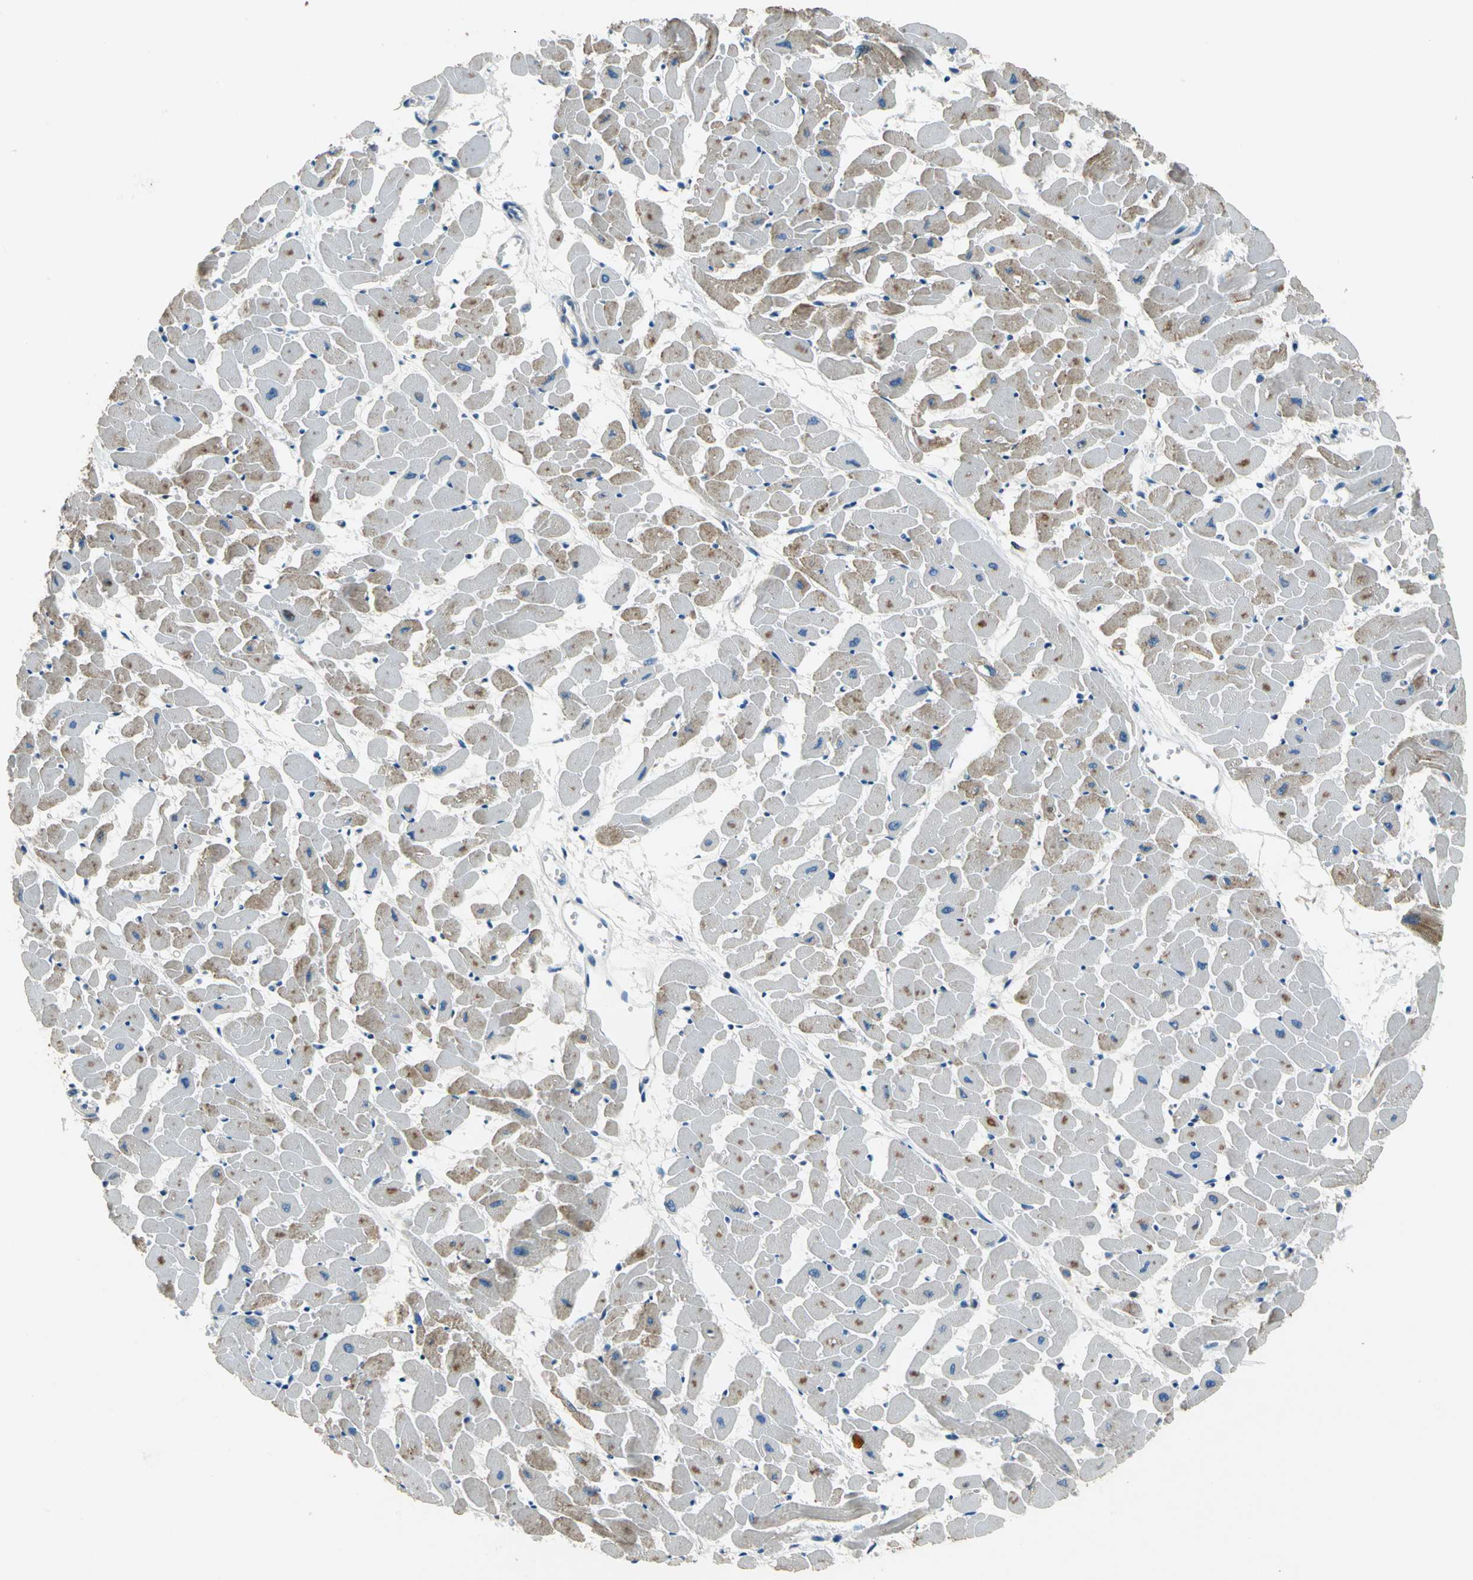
{"staining": {"intensity": "moderate", "quantity": "25%-75%", "location": "cytoplasmic/membranous"}, "tissue": "heart muscle", "cell_type": "Cardiomyocytes", "image_type": "normal", "snomed": [{"axis": "morphology", "description": "Normal tissue, NOS"}, {"axis": "topography", "description": "Heart"}], "caption": "This micrograph reveals immunohistochemistry (IHC) staining of normal human heart muscle, with medium moderate cytoplasmic/membranous expression in approximately 25%-75% of cardiomyocytes.", "gene": "PRKCA", "patient": {"sex": "female", "age": 19}}